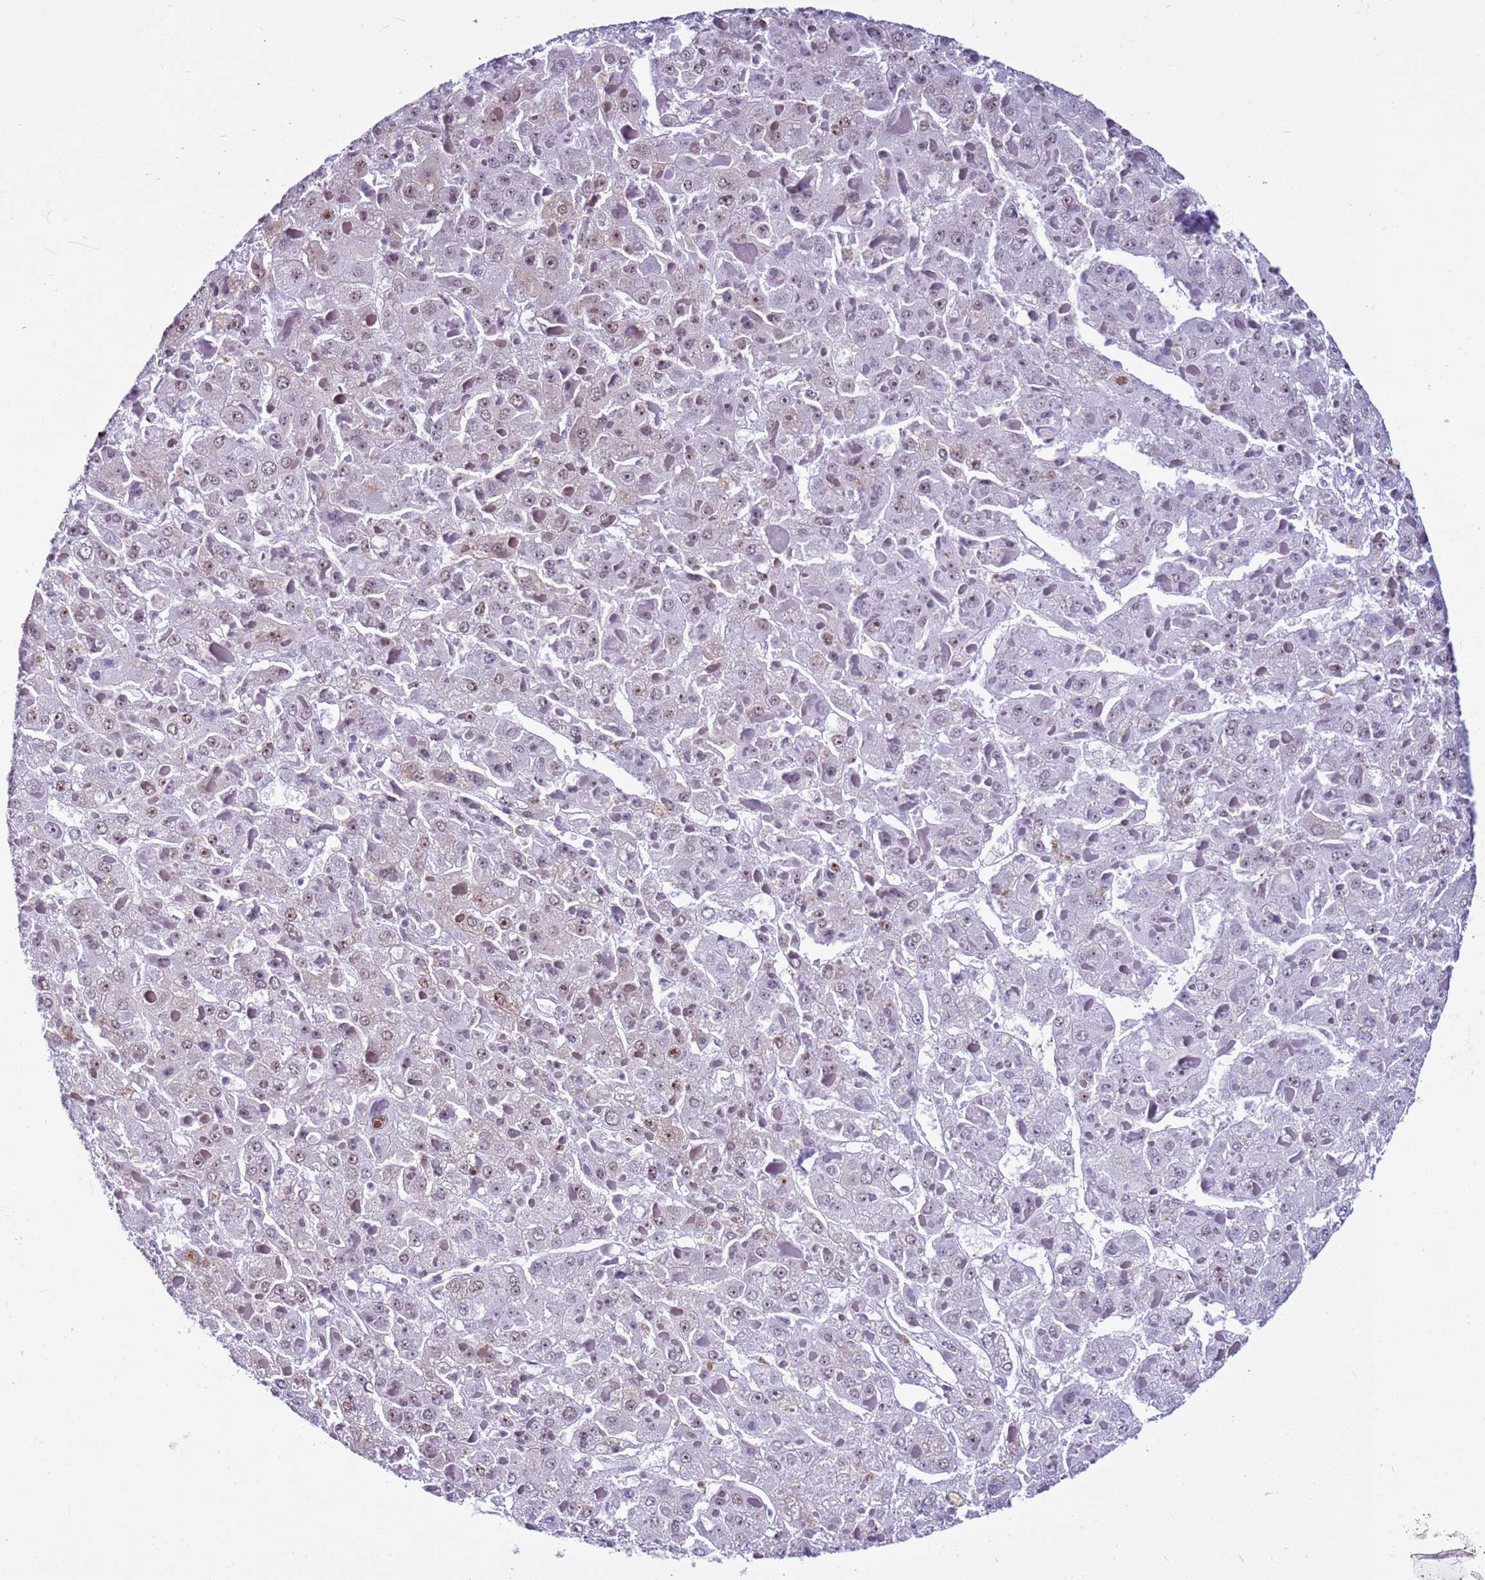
{"staining": {"intensity": "weak", "quantity": ">75%", "location": "nuclear"}, "tissue": "liver cancer", "cell_type": "Tumor cells", "image_type": "cancer", "snomed": [{"axis": "morphology", "description": "Carcinoma, Hepatocellular, NOS"}, {"axis": "topography", "description": "Liver"}], "caption": "Liver cancer (hepatocellular carcinoma) stained with a protein marker reveals weak staining in tumor cells.", "gene": "DHX15", "patient": {"sex": "female", "age": 73}}